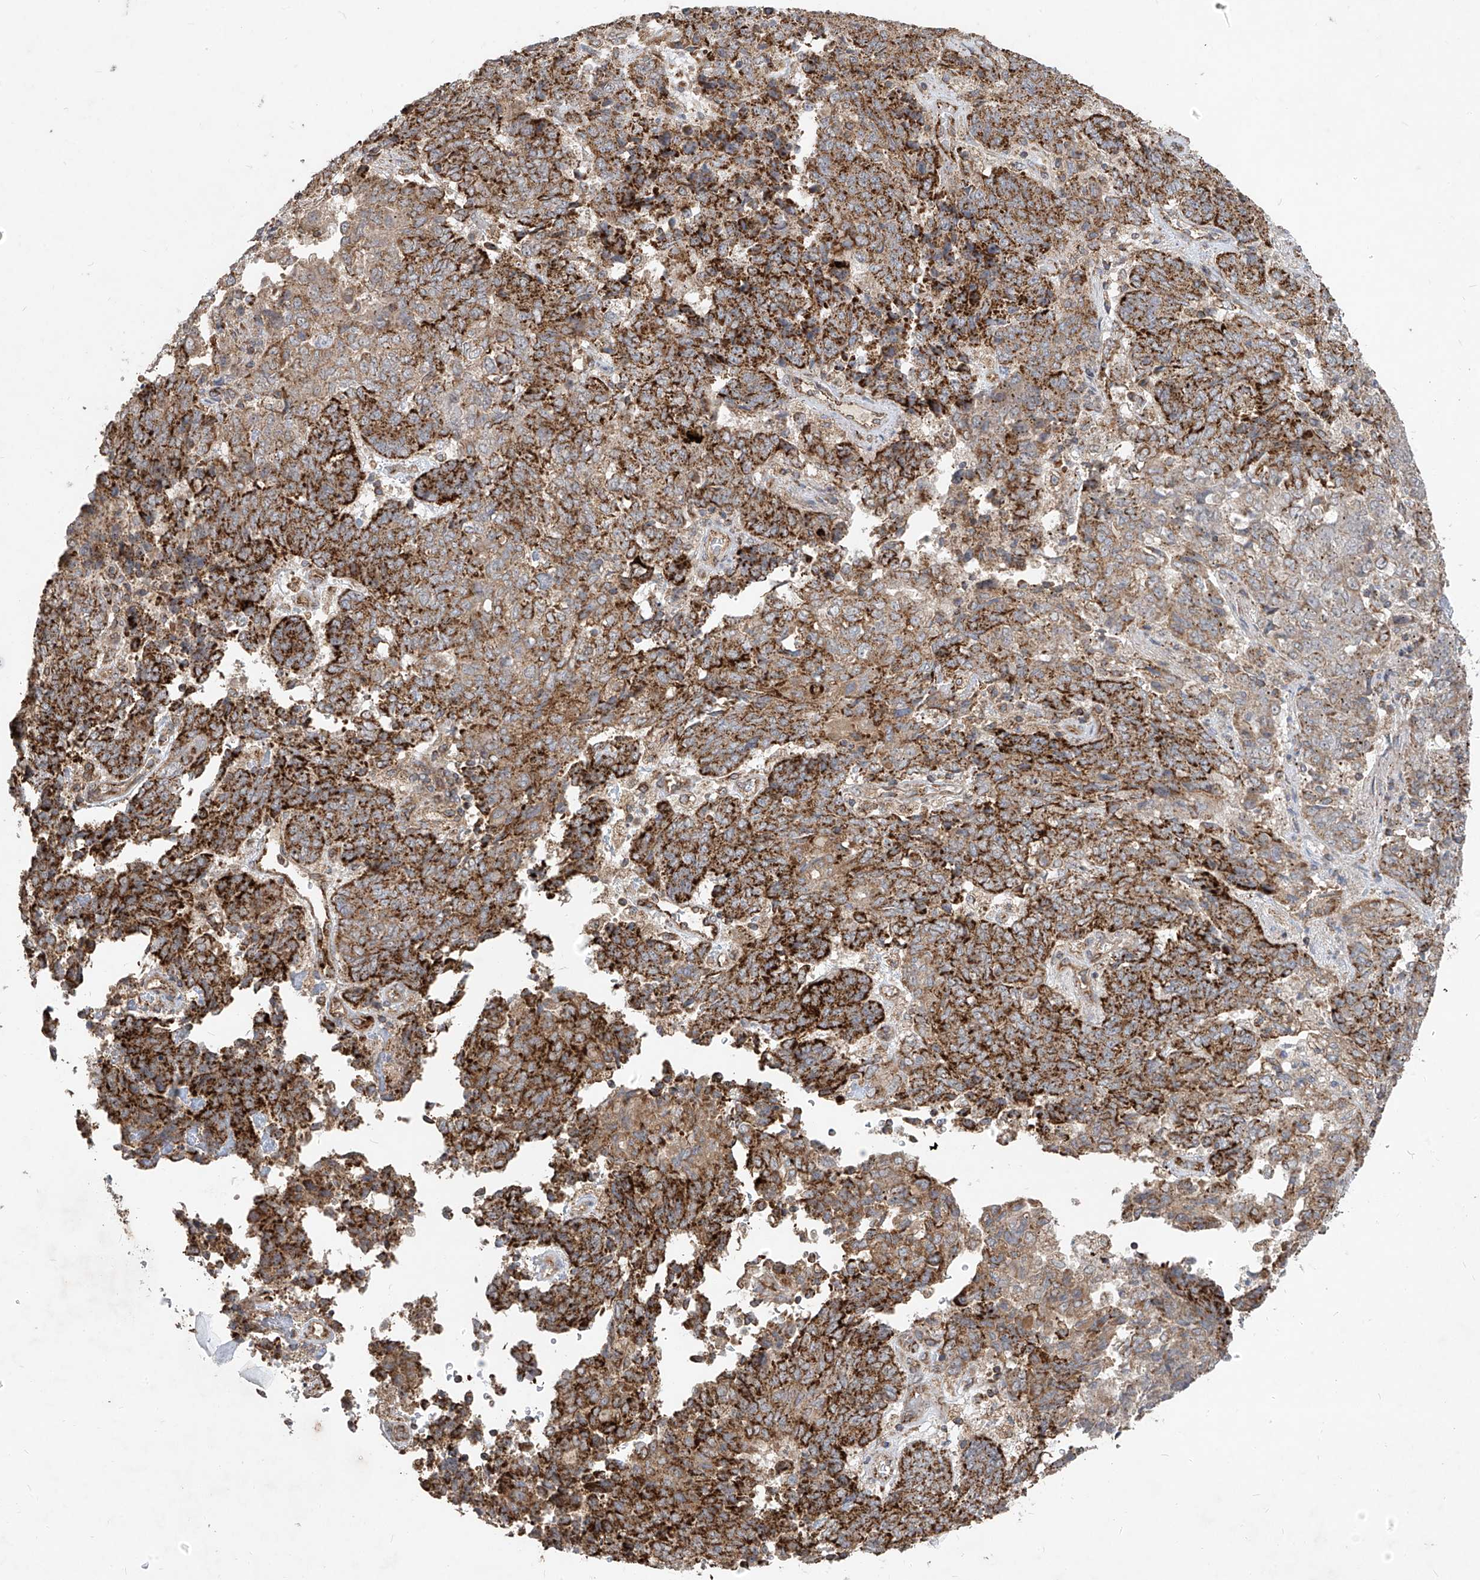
{"staining": {"intensity": "strong", "quantity": ">75%", "location": "cytoplasmic/membranous"}, "tissue": "endometrial cancer", "cell_type": "Tumor cells", "image_type": "cancer", "snomed": [{"axis": "morphology", "description": "Adenocarcinoma, NOS"}, {"axis": "topography", "description": "Endometrium"}], "caption": "IHC micrograph of neoplastic tissue: endometrial cancer (adenocarcinoma) stained using immunohistochemistry exhibits high levels of strong protein expression localized specifically in the cytoplasmic/membranous of tumor cells, appearing as a cytoplasmic/membranous brown color.", "gene": "UQCC1", "patient": {"sex": "female", "age": 80}}